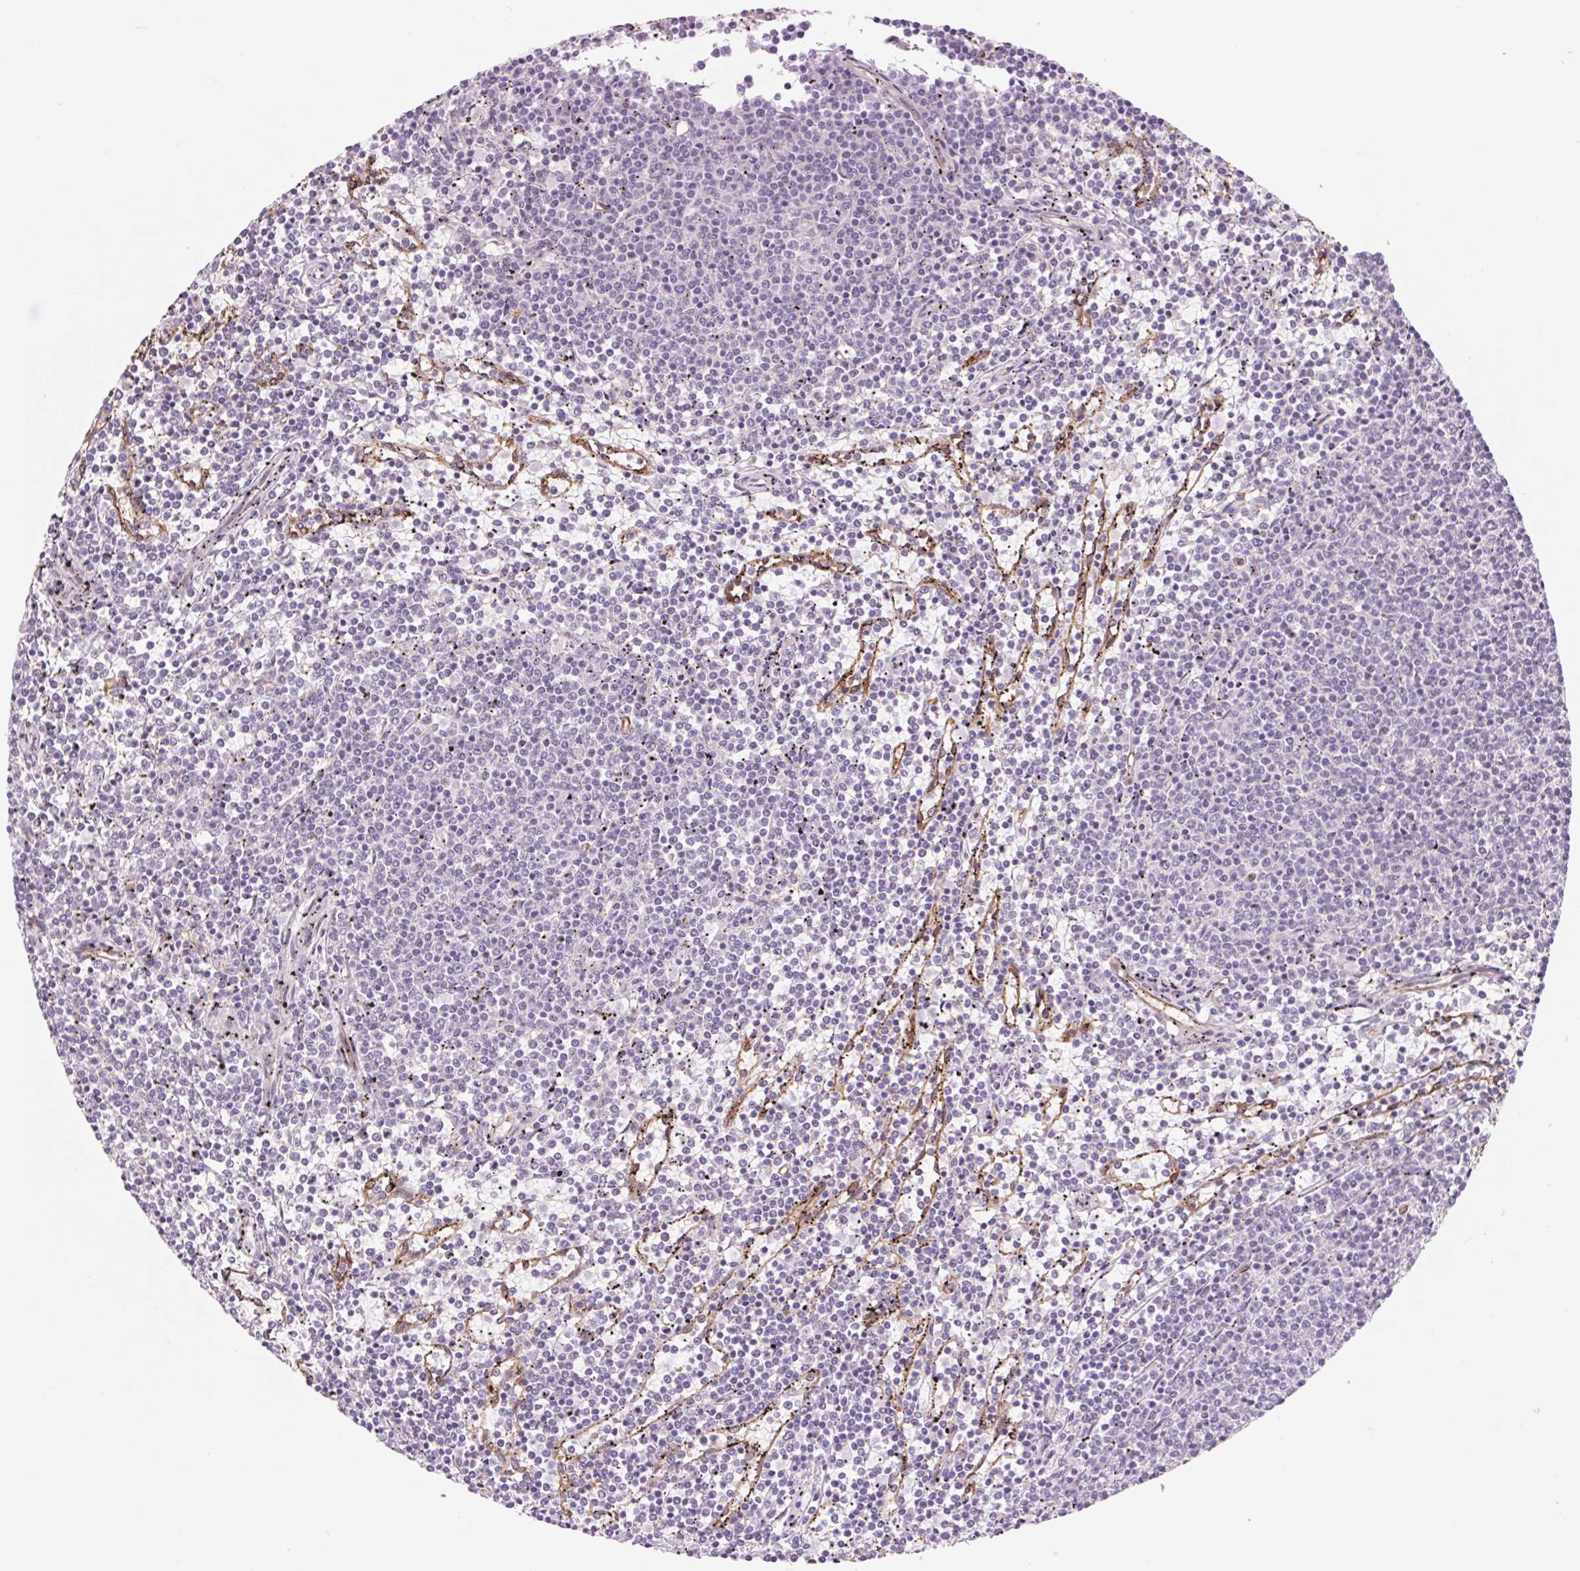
{"staining": {"intensity": "negative", "quantity": "none", "location": "none"}, "tissue": "lymphoma", "cell_type": "Tumor cells", "image_type": "cancer", "snomed": [{"axis": "morphology", "description": "Malignant lymphoma, non-Hodgkin's type, Low grade"}, {"axis": "topography", "description": "Spleen"}], "caption": "Photomicrograph shows no protein staining in tumor cells of malignant lymphoma, non-Hodgkin's type (low-grade) tissue.", "gene": "MS4A13", "patient": {"sex": "female", "age": 50}}